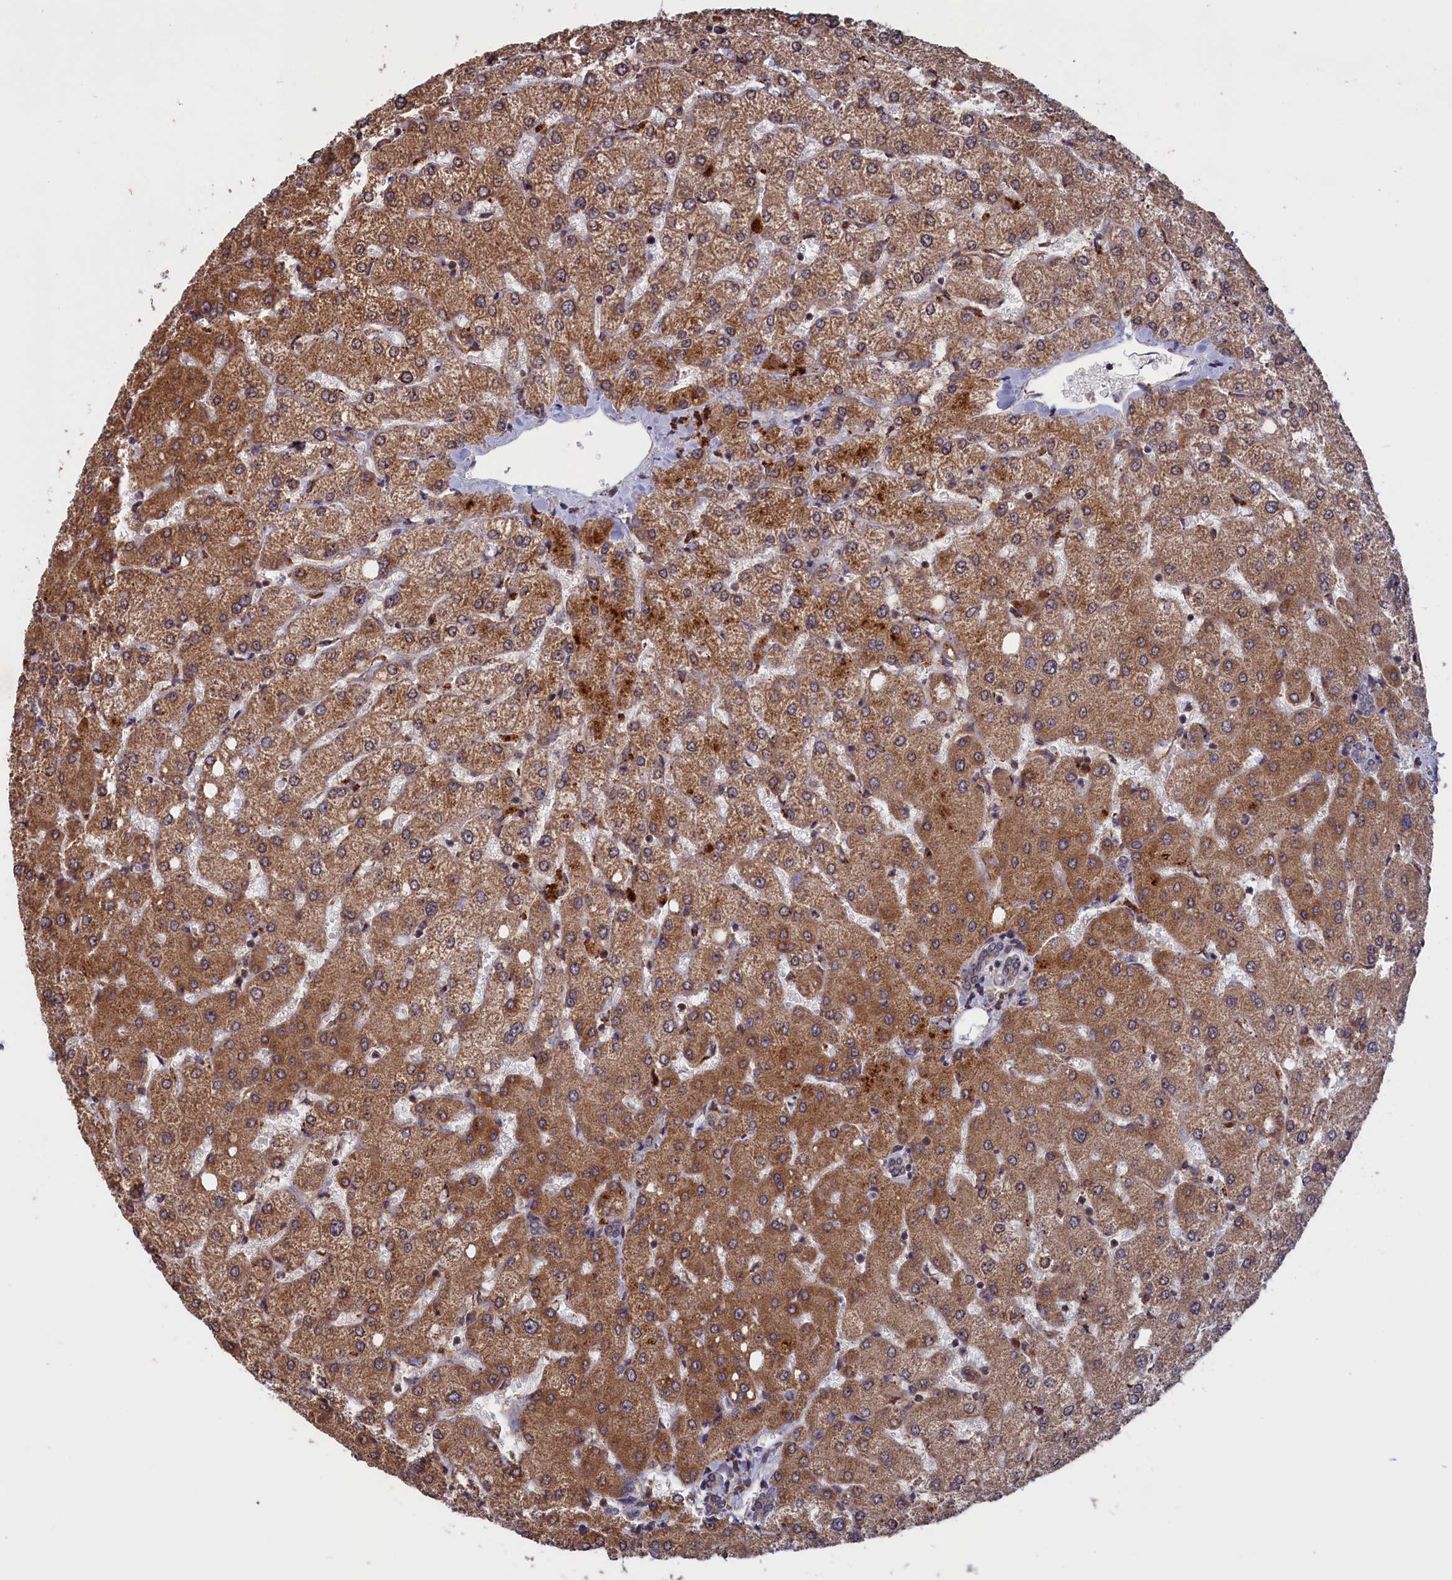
{"staining": {"intensity": "weak", "quantity": "25%-75%", "location": "cytoplasmic/membranous"}, "tissue": "liver", "cell_type": "Cholangiocytes", "image_type": "normal", "snomed": [{"axis": "morphology", "description": "Normal tissue, NOS"}, {"axis": "topography", "description": "Liver"}], "caption": "Protein expression analysis of benign human liver reveals weak cytoplasmic/membranous positivity in approximately 25%-75% of cholangiocytes. (brown staining indicates protein expression, while blue staining denotes nuclei).", "gene": "CACTIN", "patient": {"sex": "female", "age": 54}}